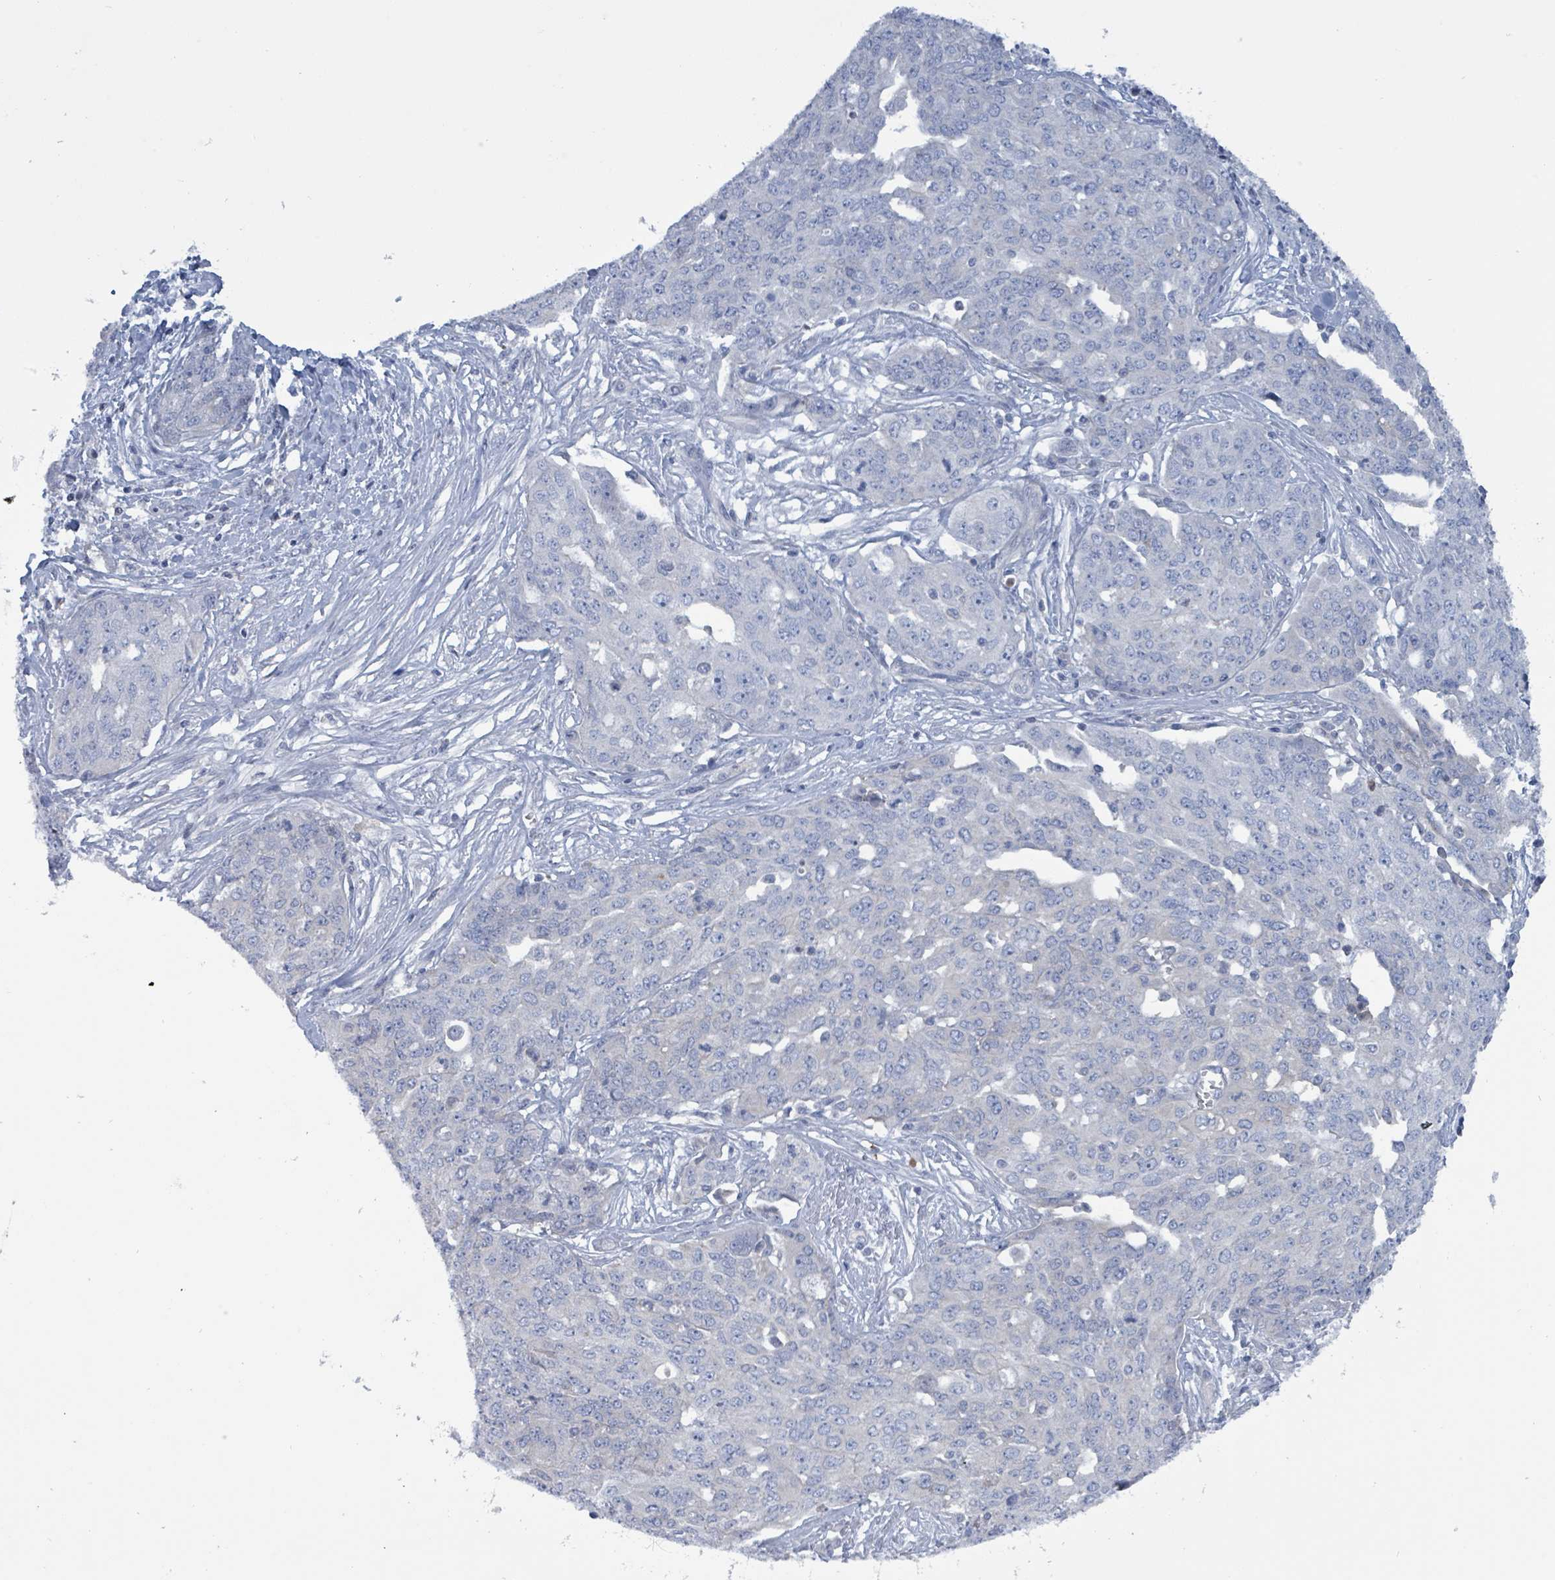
{"staining": {"intensity": "negative", "quantity": "none", "location": "none"}, "tissue": "ovarian cancer", "cell_type": "Tumor cells", "image_type": "cancer", "snomed": [{"axis": "morphology", "description": "Cystadenocarcinoma, serous, NOS"}, {"axis": "topography", "description": "Soft tissue"}, {"axis": "topography", "description": "Ovary"}], "caption": "Tumor cells show no significant expression in ovarian cancer (serous cystadenocarcinoma).", "gene": "DGKZ", "patient": {"sex": "female", "age": 57}}